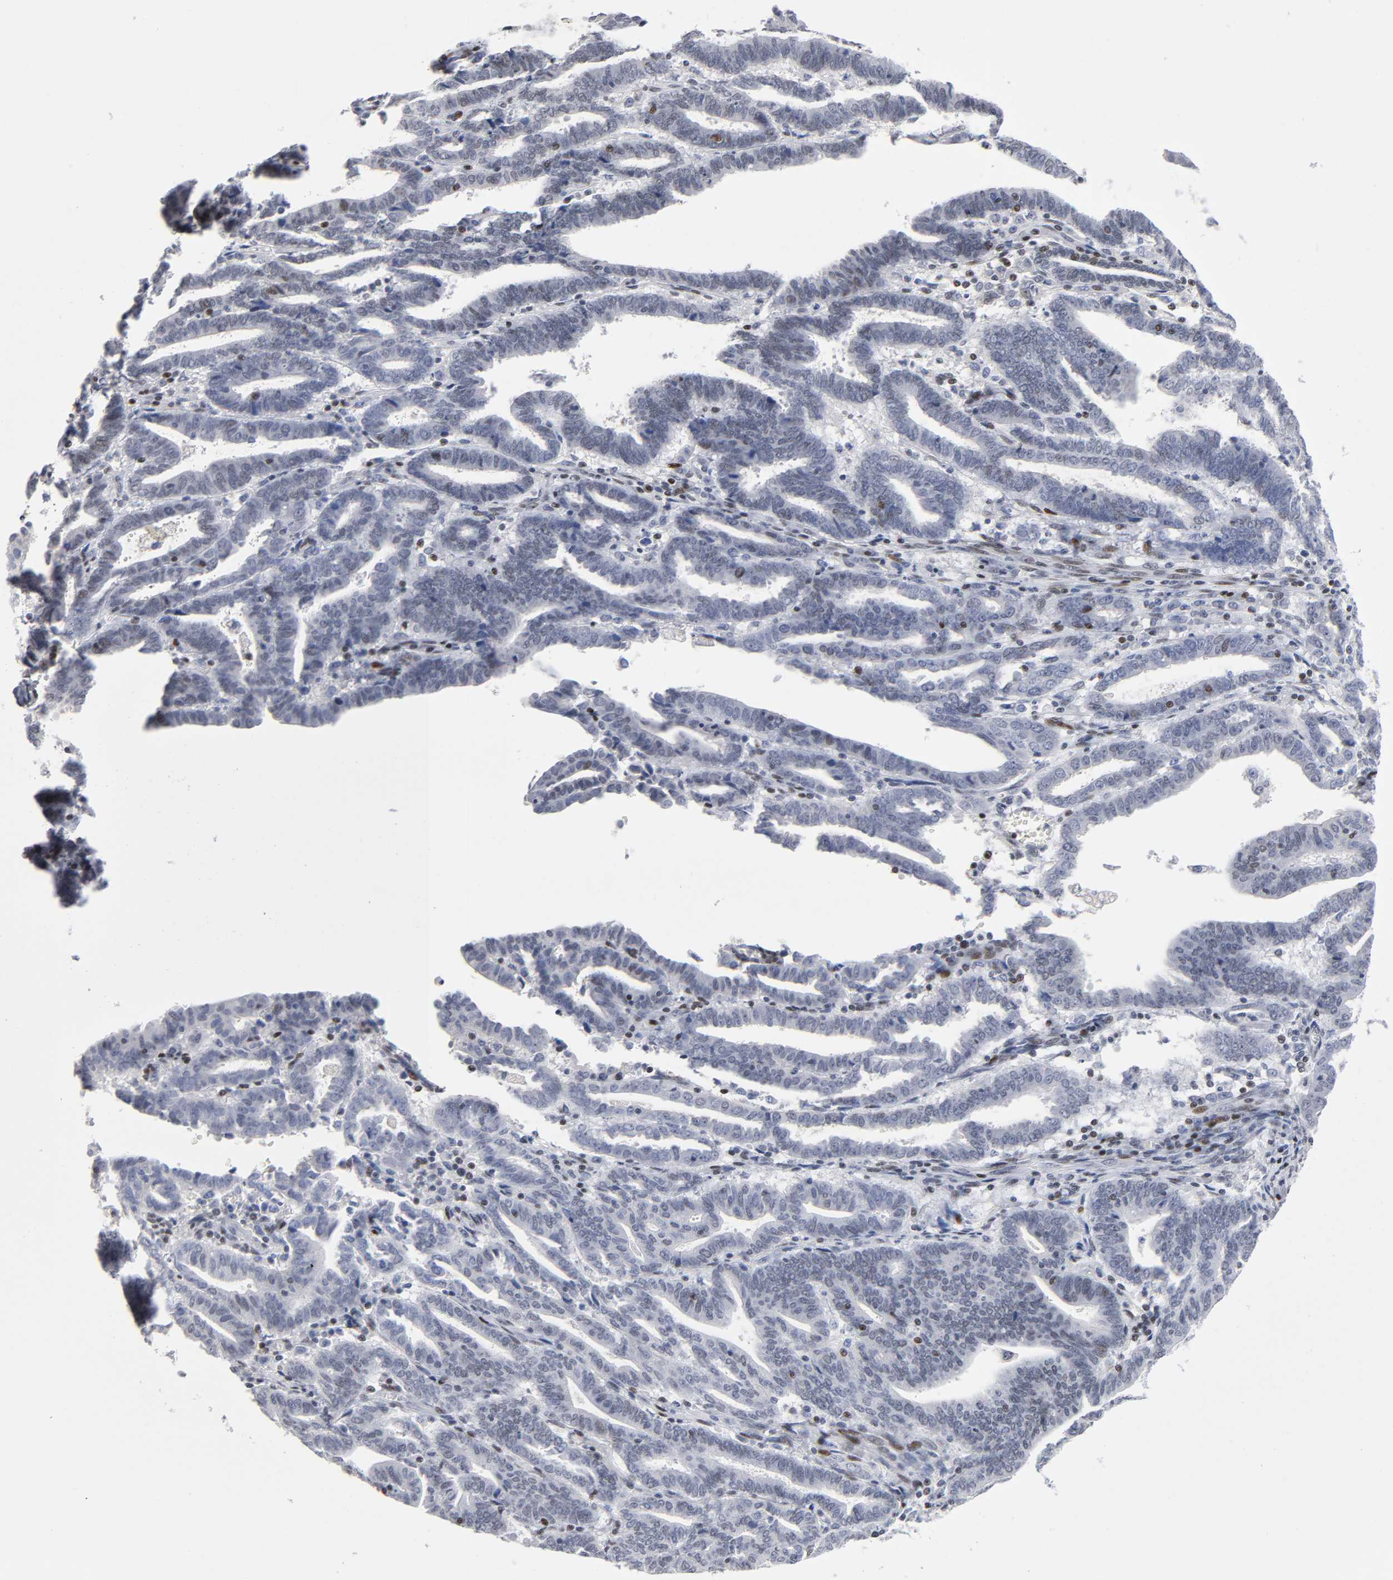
{"staining": {"intensity": "negative", "quantity": "none", "location": "none"}, "tissue": "endometrial cancer", "cell_type": "Tumor cells", "image_type": "cancer", "snomed": [{"axis": "morphology", "description": "Adenocarcinoma, NOS"}, {"axis": "topography", "description": "Uterus"}], "caption": "The image reveals no staining of tumor cells in endometrial cancer.", "gene": "SP3", "patient": {"sex": "female", "age": 83}}